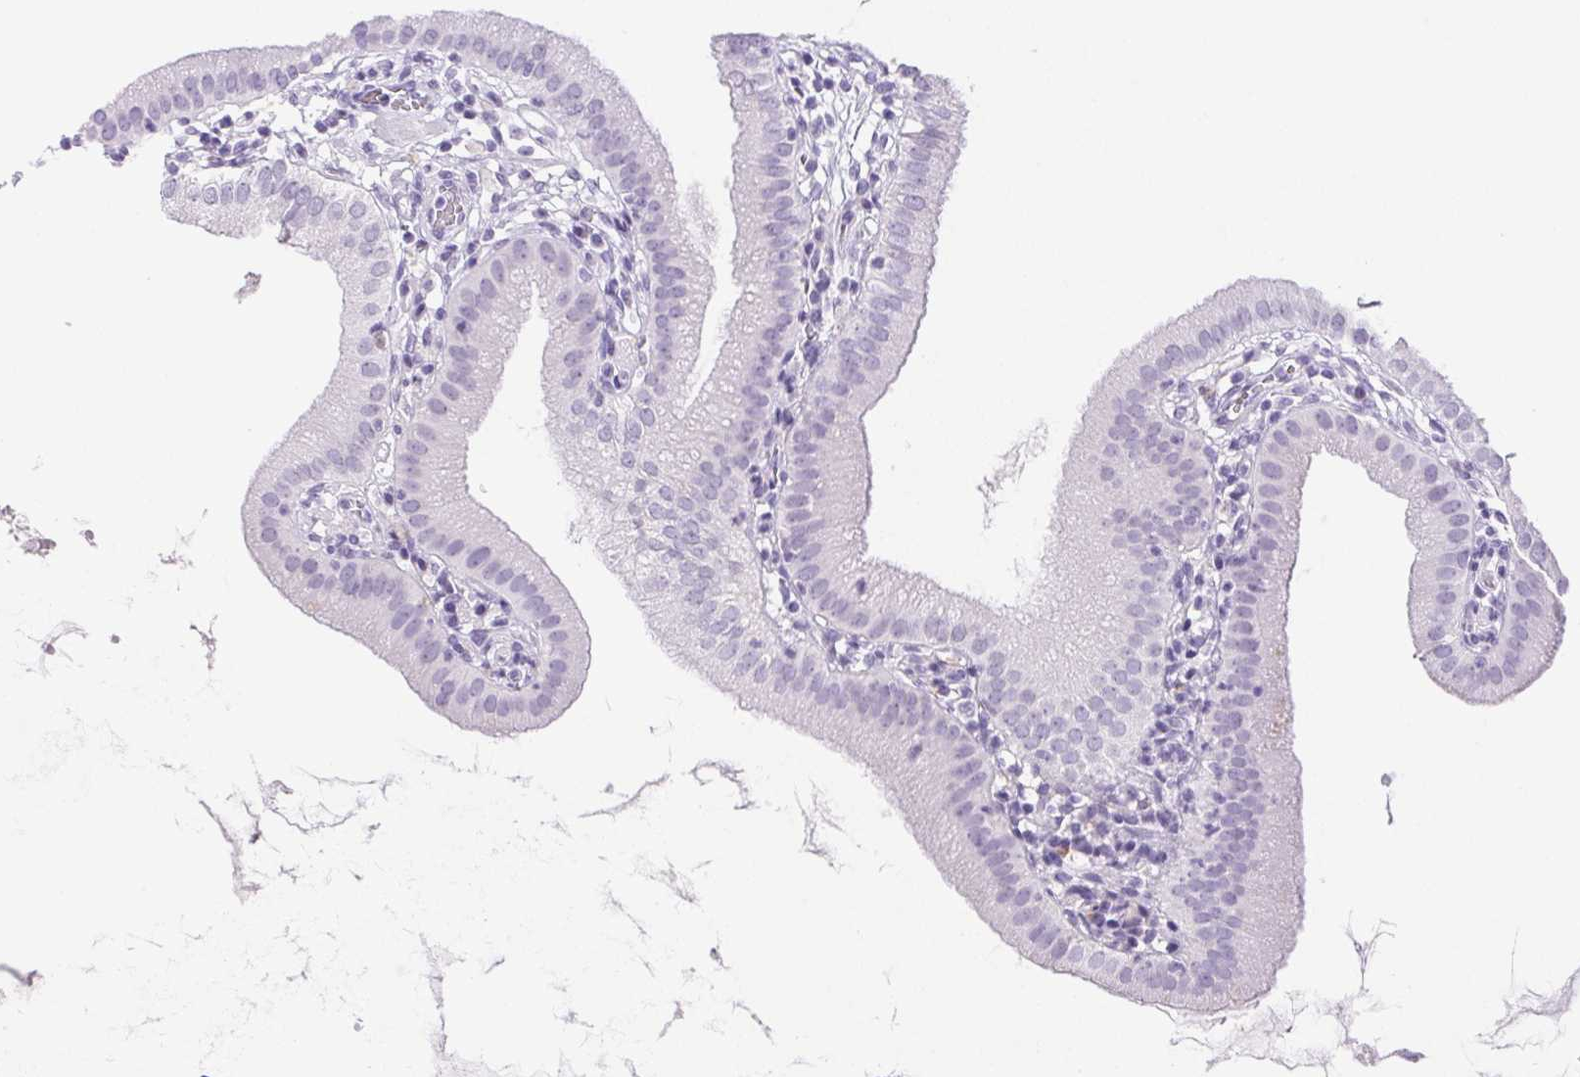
{"staining": {"intensity": "negative", "quantity": "none", "location": "none"}, "tissue": "gallbladder", "cell_type": "Glandular cells", "image_type": "normal", "snomed": [{"axis": "morphology", "description": "Normal tissue, NOS"}, {"axis": "topography", "description": "Gallbladder"}], "caption": "An IHC micrograph of benign gallbladder is shown. There is no staining in glandular cells of gallbladder.", "gene": "PAPPA2", "patient": {"sex": "female", "age": 65}}